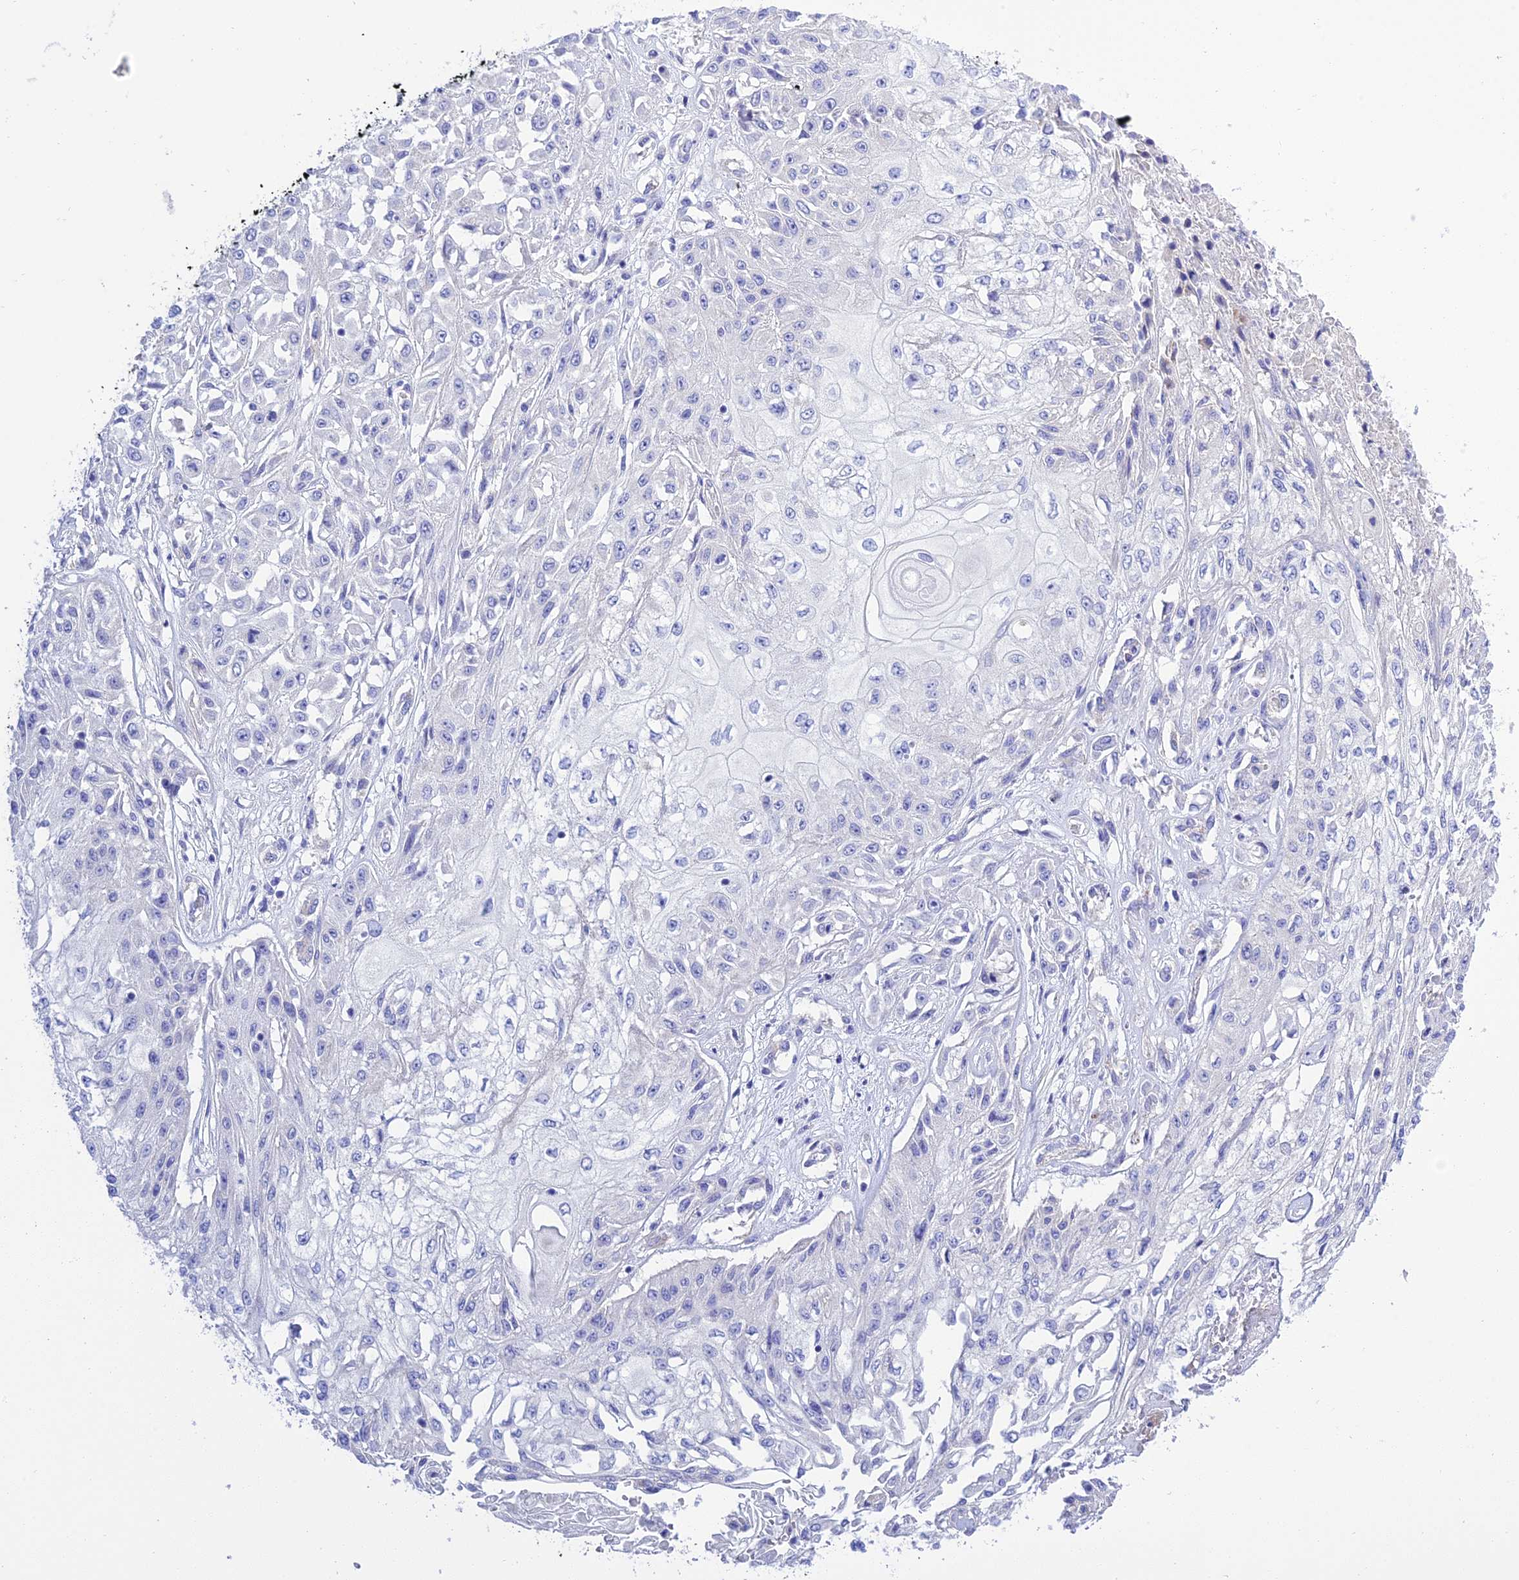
{"staining": {"intensity": "negative", "quantity": "none", "location": "none"}, "tissue": "skin cancer", "cell_type": "Tumor cells", "image_type": "cancer", "snomed": [{"axis": "morphology", "description": "Squamous cell carcinoma, NOS"}, {"axis": "morphology", "description": "Squamous cell carcinoma, metastatic, NOS"}, {"axis": "topography", "description": "Skin"}, {"axis": "topography", "description": "Lymph node"}], "caption": "High magnification brightfield microscopy of skin squamous cell carcinoma stained with DAB (brown) and counterstained with hematoxylin (blue): tumor cells show no significant positivity.", "gene": "FRA10AC1", "patient": {"sex": "male", "age": 75}}